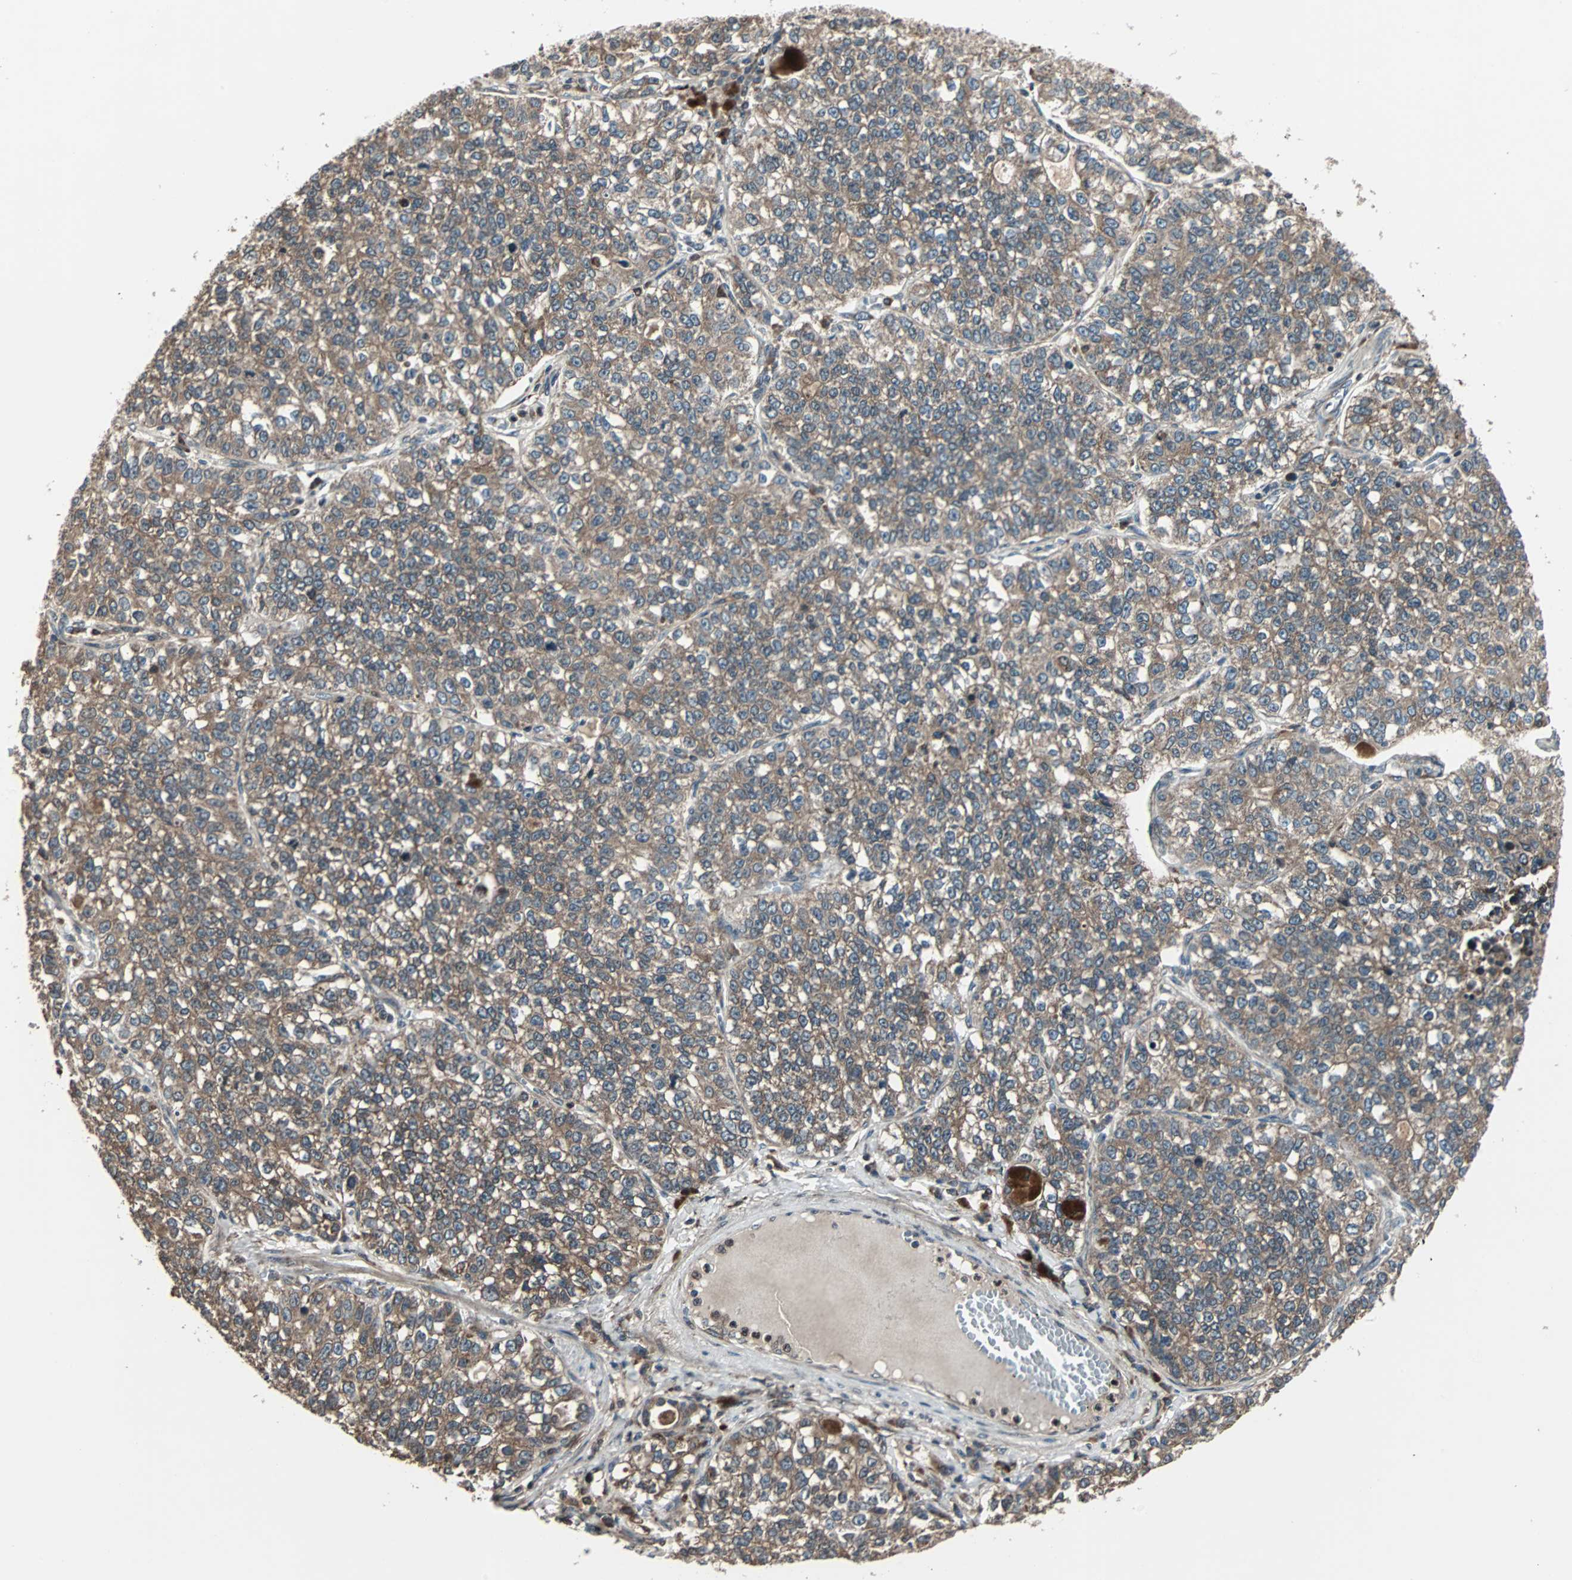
{"staining": {"intensity": "moderate", "quantity": ">75%", "location": "cytoplasmic/membranous"}, "tissue": "lung cancer", "cell_type": "Tumor cells", "image_type": "cancer", "snomed": [{"axis": "morphology", "description": "Adenocarcinoma, NOS"}, {"axis": "topography", "description": "Lung"}], "caption": "This is an image of IHC staining of adenocarcinoma (lung), which shows moderate positivity in the cytoplasmic/membranous of tumor cells.", "gene": "RAB7A", "patient": {"sex": "male", "age": 49}}